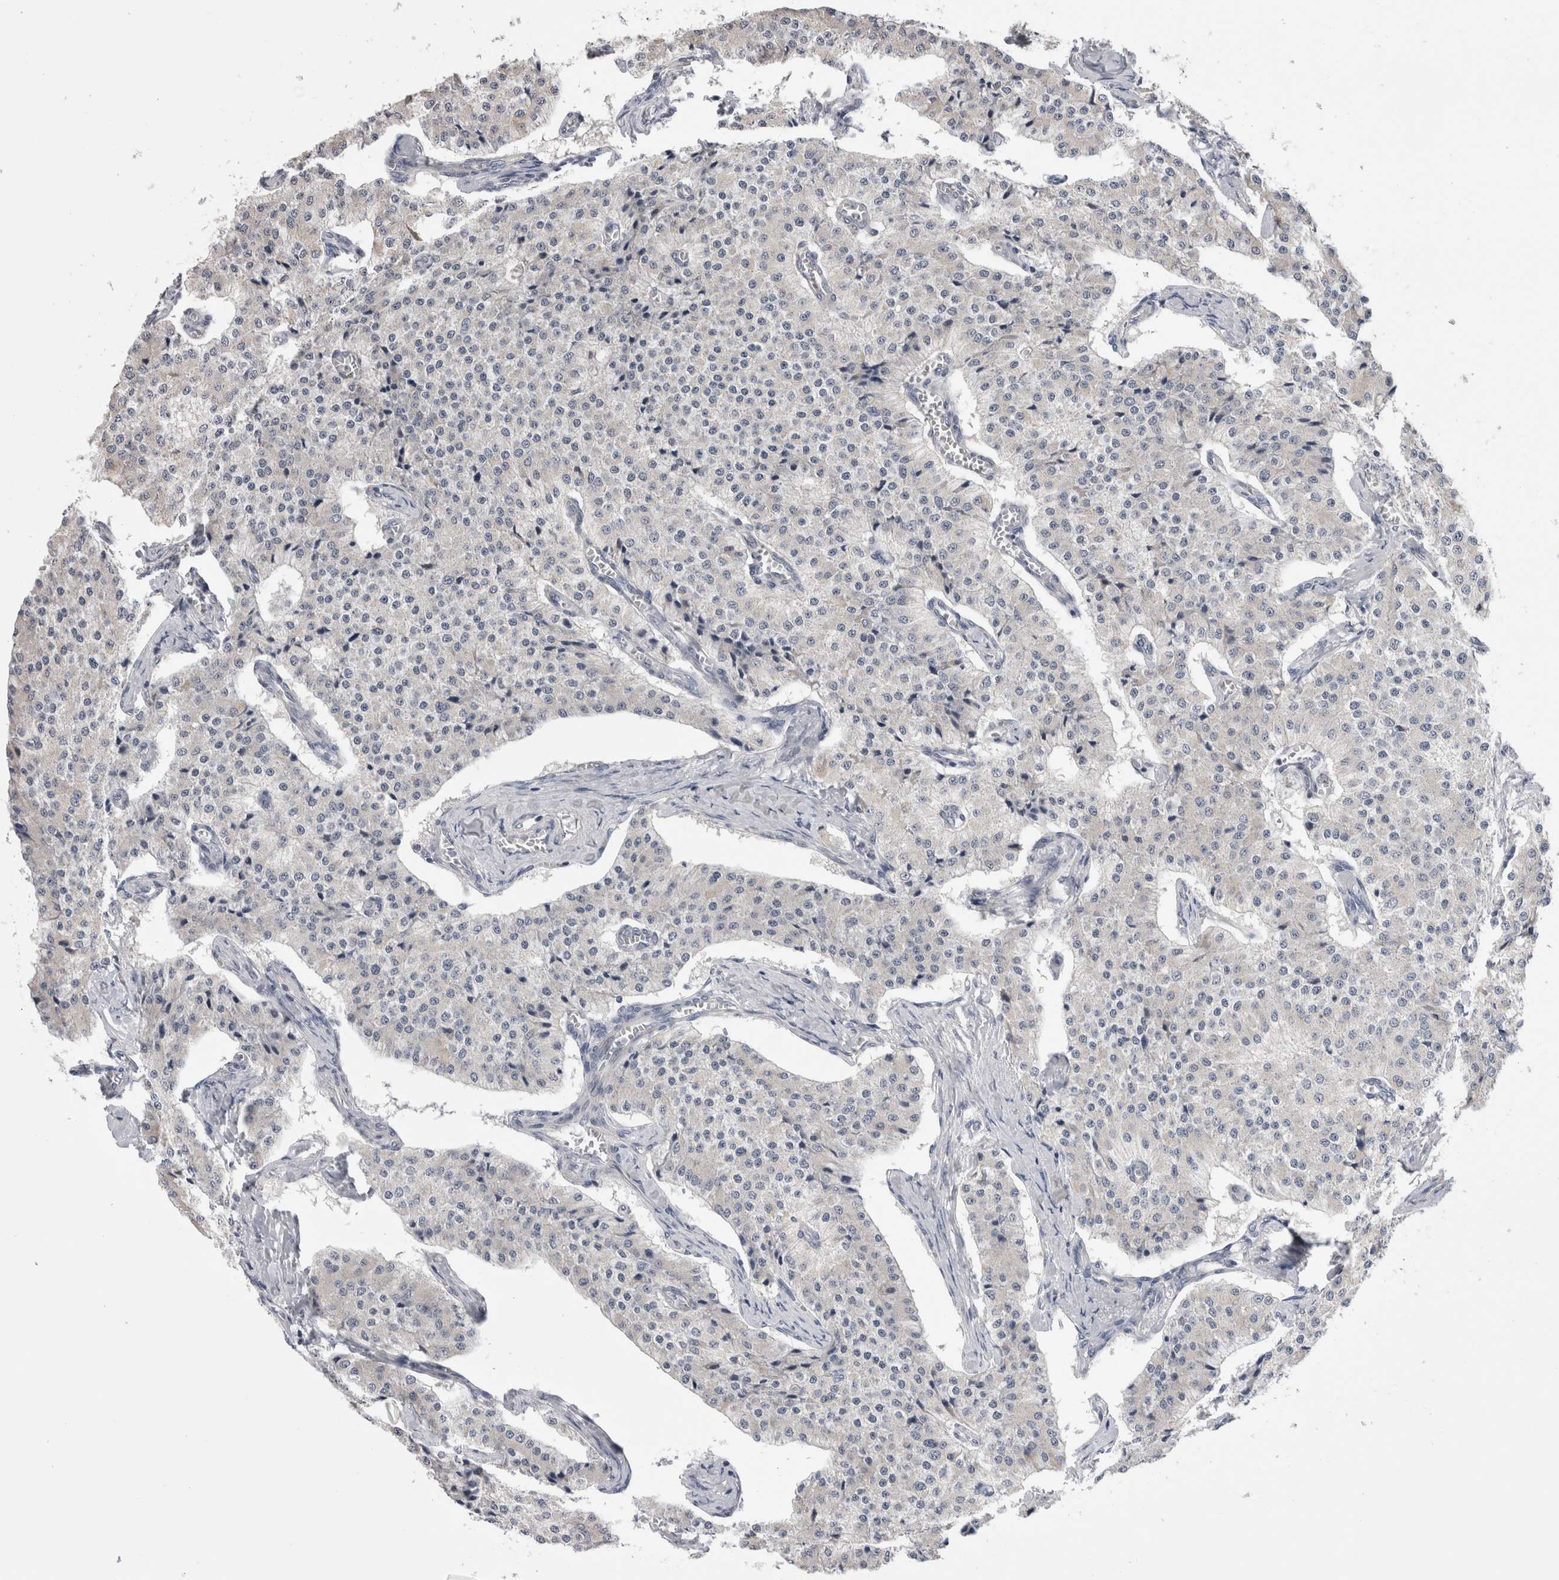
{"staining": {"intensity": "negative", "quantity": "none", "location": "none"}, "tissue": "carcinoid", "cell_type": "Tumor cells", "image_type": "cancer", "snomed": [{"axis": "morphology", "description": "Carcinoid, malignant, NOS"}, {"axis": "topography", "description": "Colon"}], "caption": "Carcinoid (malignant) stained for a protein using immunohistochemistry shows no positivity tumor cells.", "gene": "ARHGAP29", "patient": {"sex": "female", "age": 52}}